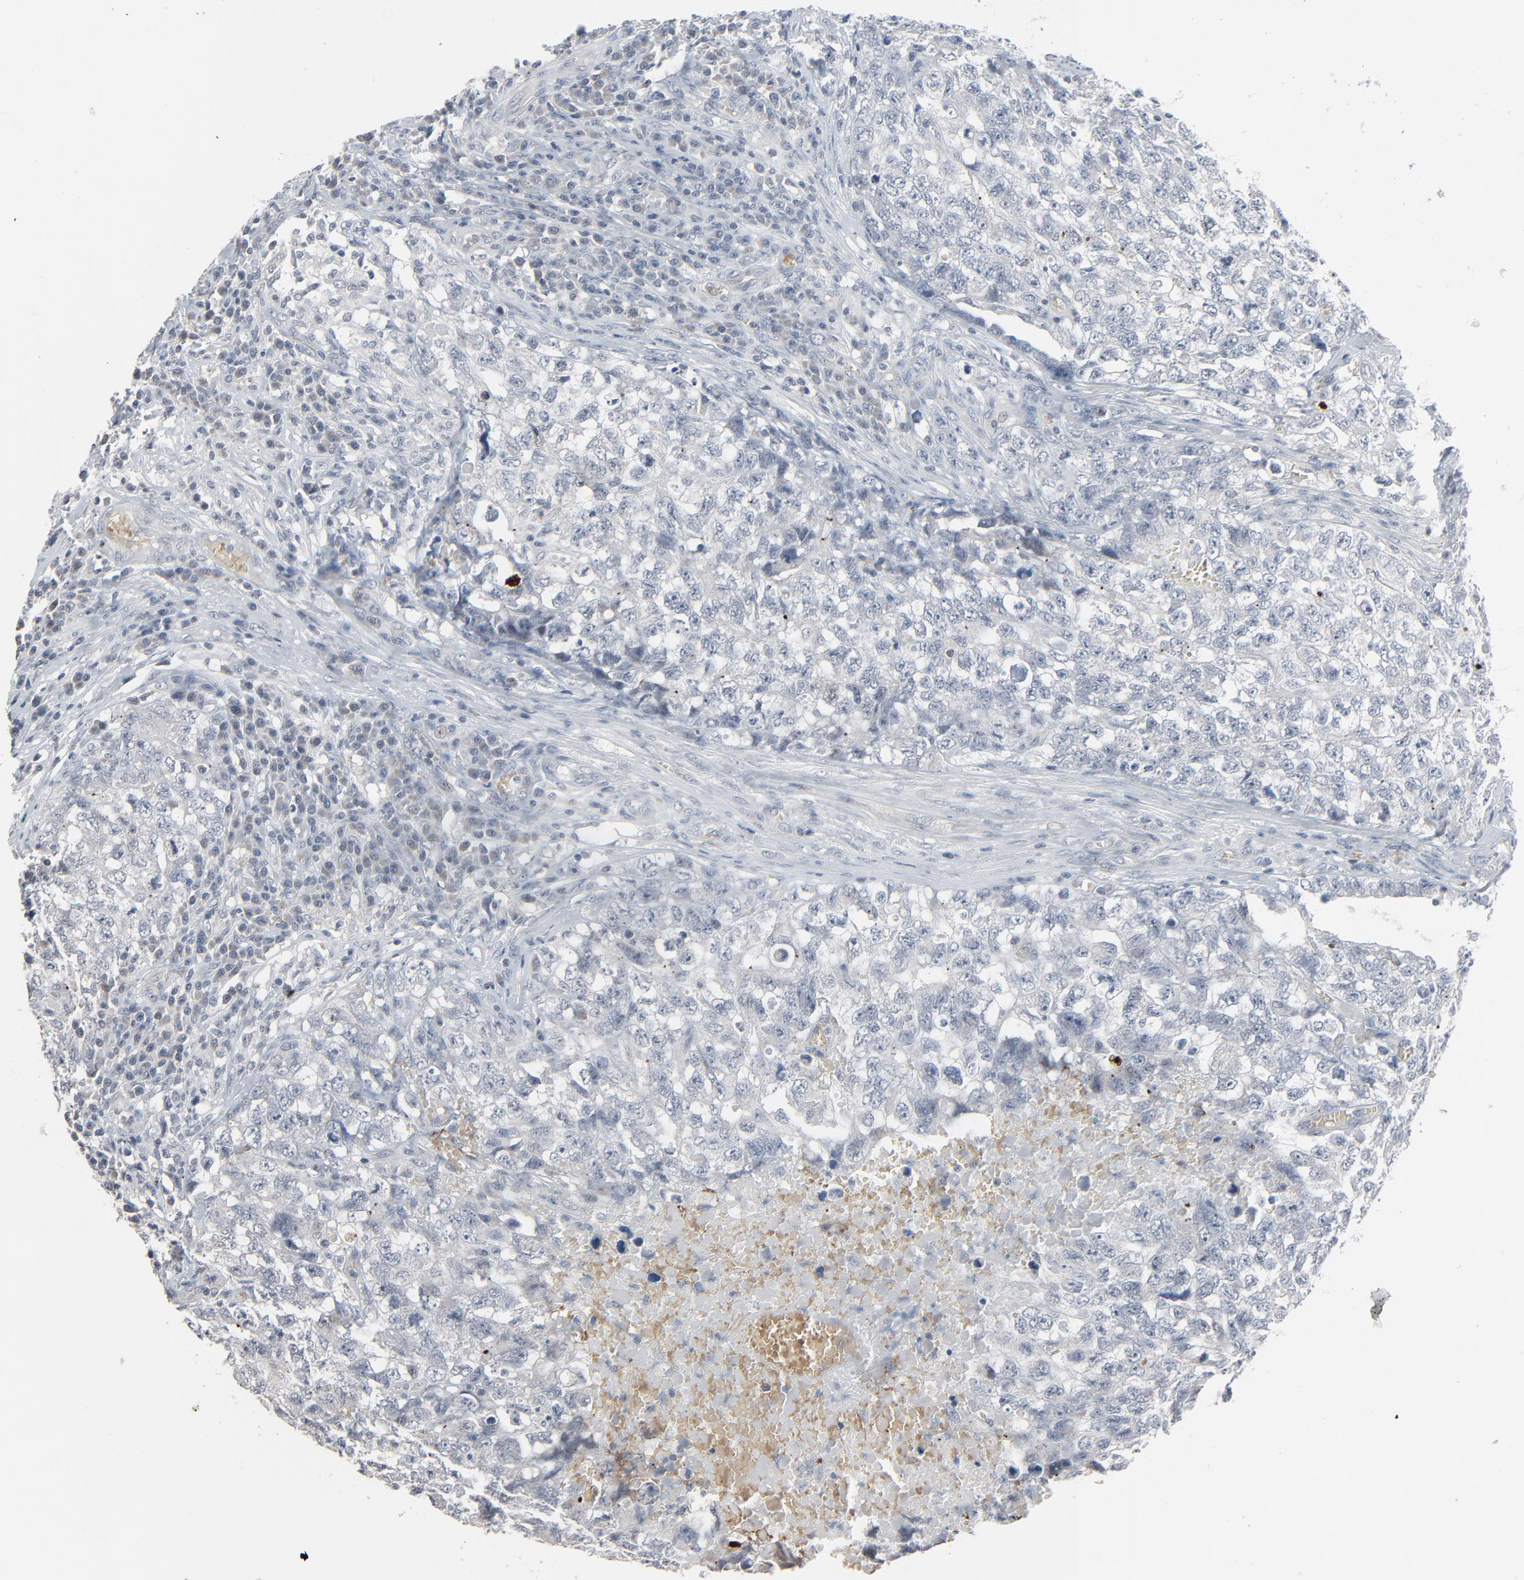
{"staining": {"intensity": "negative", "quantity": "none", "location": "none"}, "tissue": "testis cancer", "cell_type": "Tumor cells", "image_type": "cancer", "snomed": [{"axis": "morphology", "description": "Carcinoma, Embryonal, NOS"}, {"axis": "topography", "description": "Testis"}], "caption": "IHC image of neoplastic tissue: human testis embryonal carcinoma stained with DAB (3,3'-diaminobenzidine) displays no significant protein positivity in tumor cells. The staining was performed using DAB (3,3'-diaminobenzidine) to visualize the protein expression in brown, while the nuclei were stained in blue with hematoxylin (Magnification: 20x).", "gene": "SAGE1", "patient": {"sex": "male", "age": 31}}